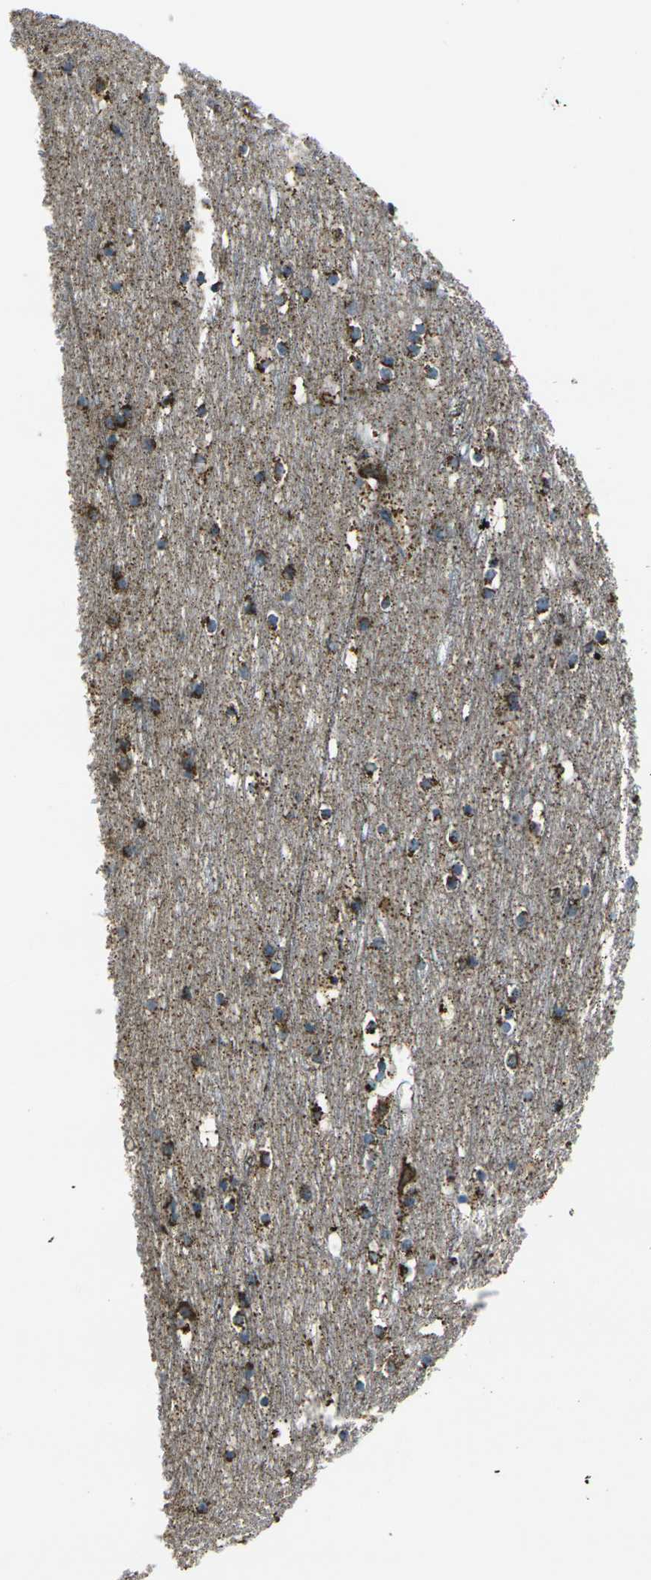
{"staining": {"intensity": "moderate", "quantity": ">75%", "location": "cytoplasmic/membranous"}, "tissue": "cerebral cortex", "cell_type": "Endothelial cells", "image_type": "normal", "snomed": [{"axis": "morphology", "description": "Normal tissue, NOS"}, {"axis": "topography", "description": "Cerebral cortex"}], "caption": "A high-resolution image shows immunohistochemistry (IHC) staining of benign cerebral cortex, which reveals moderate cytoplasmic/membranous expression in about >75% of endothelial cells. (DAB = brown stain, brightfield microscopy at high magnification).", "gene": "KLHL5", "patient": {"sex": "male", "age": 45}}